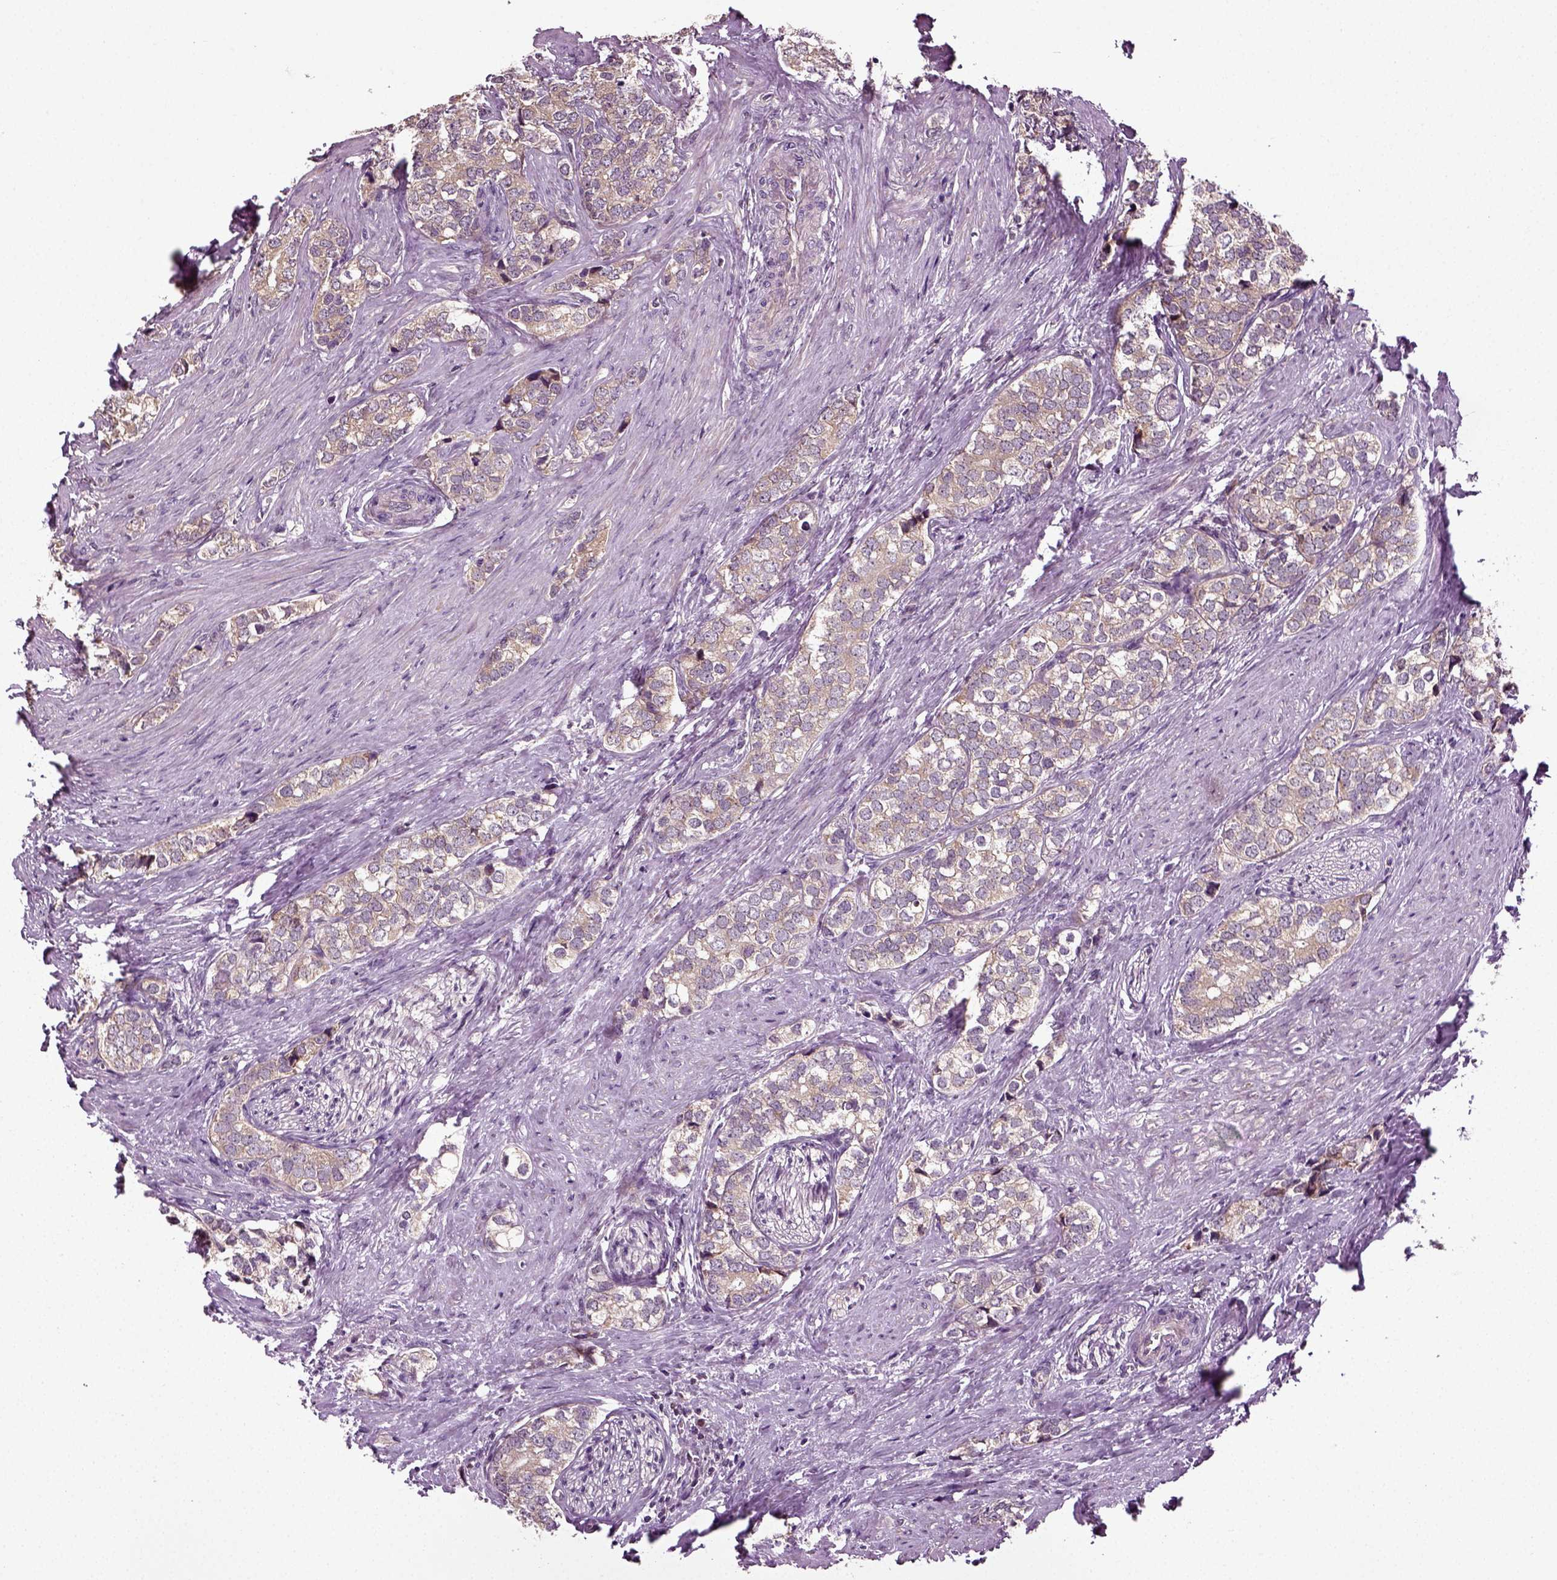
{"staining": {"intensity": "weak", "quantity": "25%-75%", "location": "cytoplasmic/membranous"}, "tissue": "prostate cancer", "cell_type": "Tumor cells", "image_type": "cancer", "snomed": [{"axis": "morphology", "description": "Adenocarcinoma, NOS"}, {"axis": "topography", "description": "Prostate and seminal vesicle, NOS"}], "caption": "Prostate adenocarcinoma stained for a protein demonstrates weak cytoplasmic/membranous positivity in tumor cells.", "gene": "ERV3-1", "patient": {"sex": "male", "age": 63}}